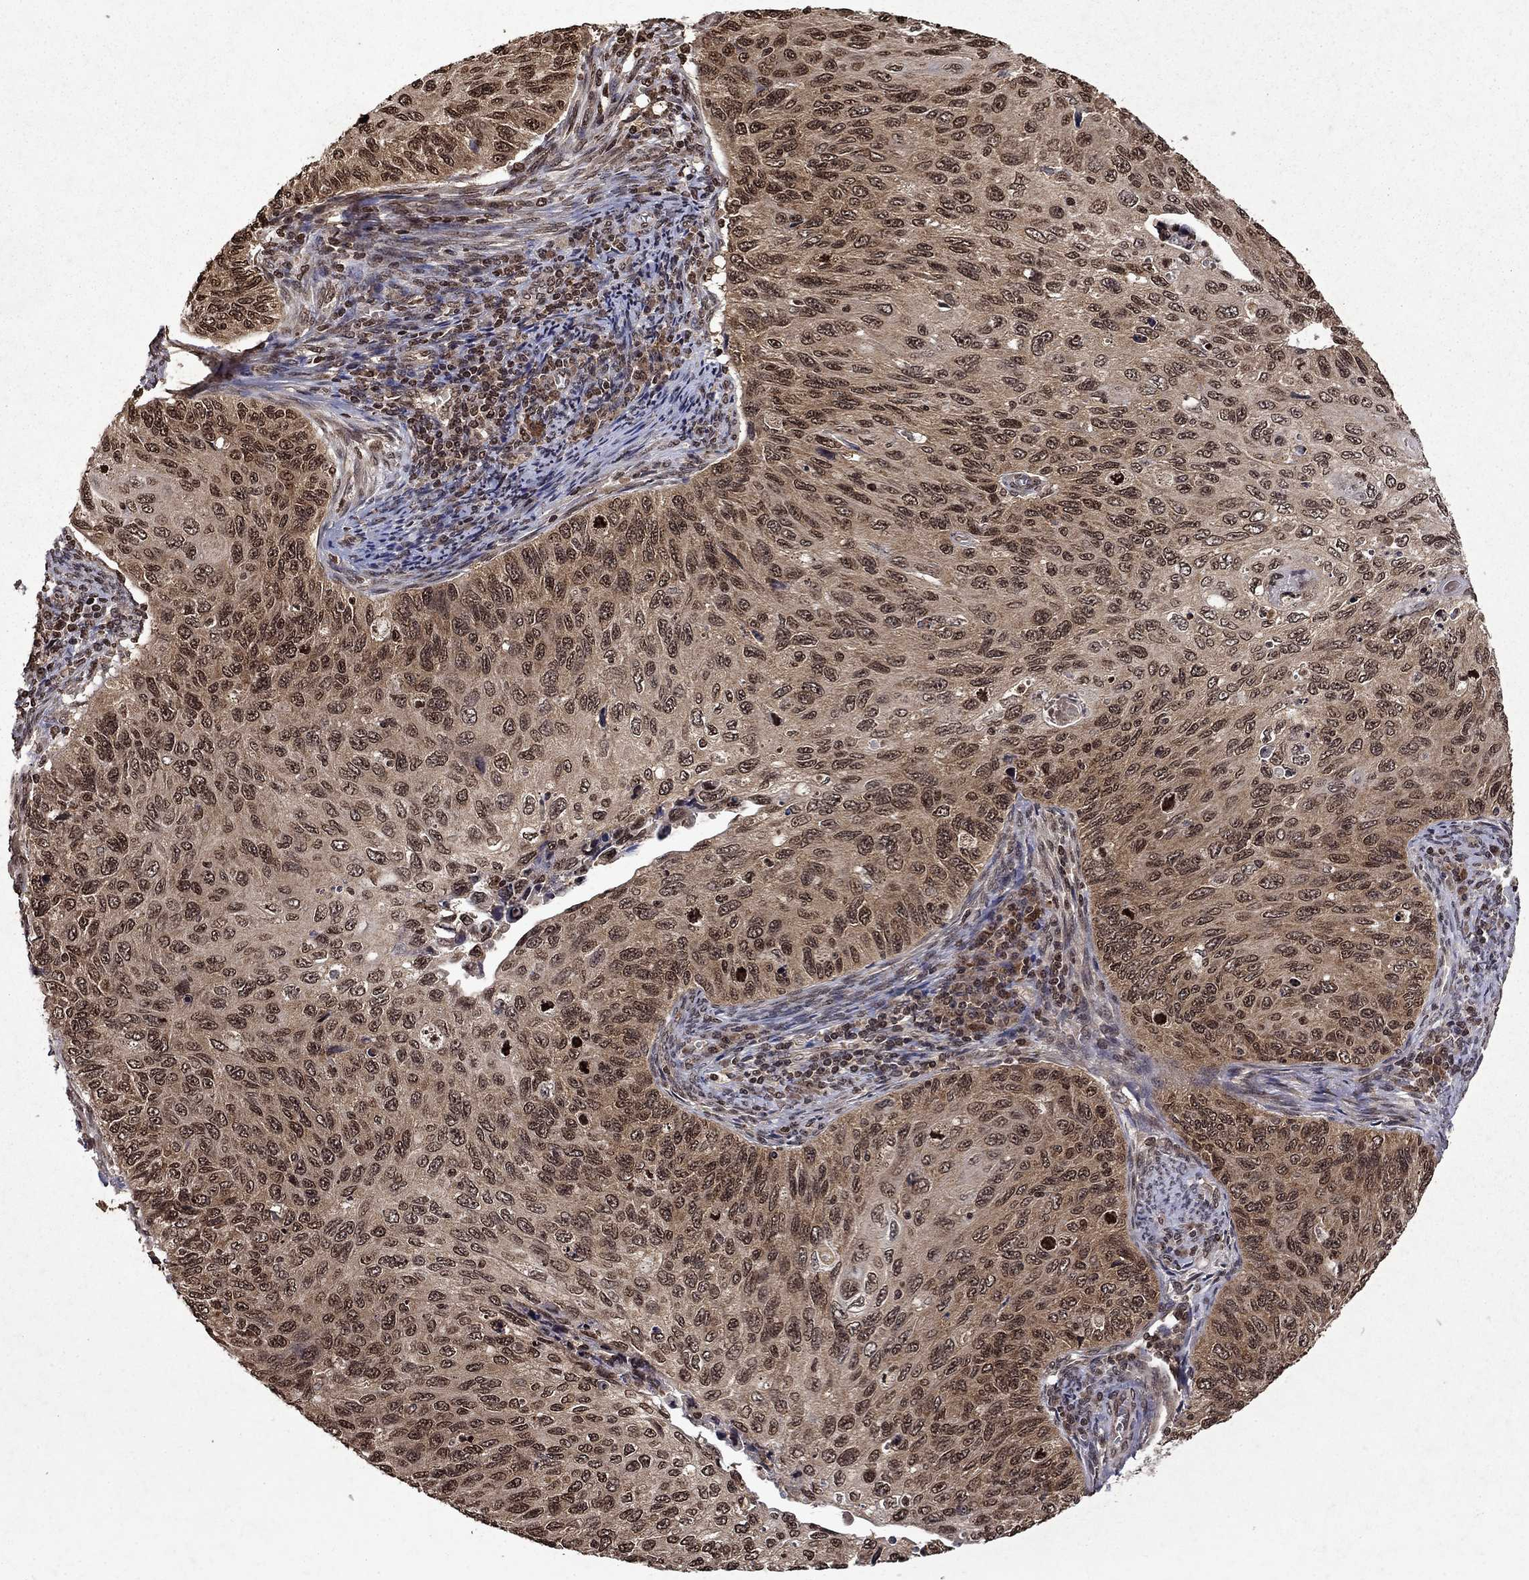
{"staining": {"intensity": "moderate", "quantity": "25%-75%", "location": "cytoplasmic/membranous,nuclear"}, "tissue": "cervical cancer", "cell_type": "Tumor cells", "image_type": "cancer", "snomed": [{"axis": "morphology", "description": "Squamous cell carcinoma, NOS"}, {"axis": "topography", "description": "Cervix"}], "caption": "Human cervical cancer stained with a protein marker displays moderate staining in tumor cells.", "gene": "PIN4", "patient": {"sex": "female", "age": 70}}